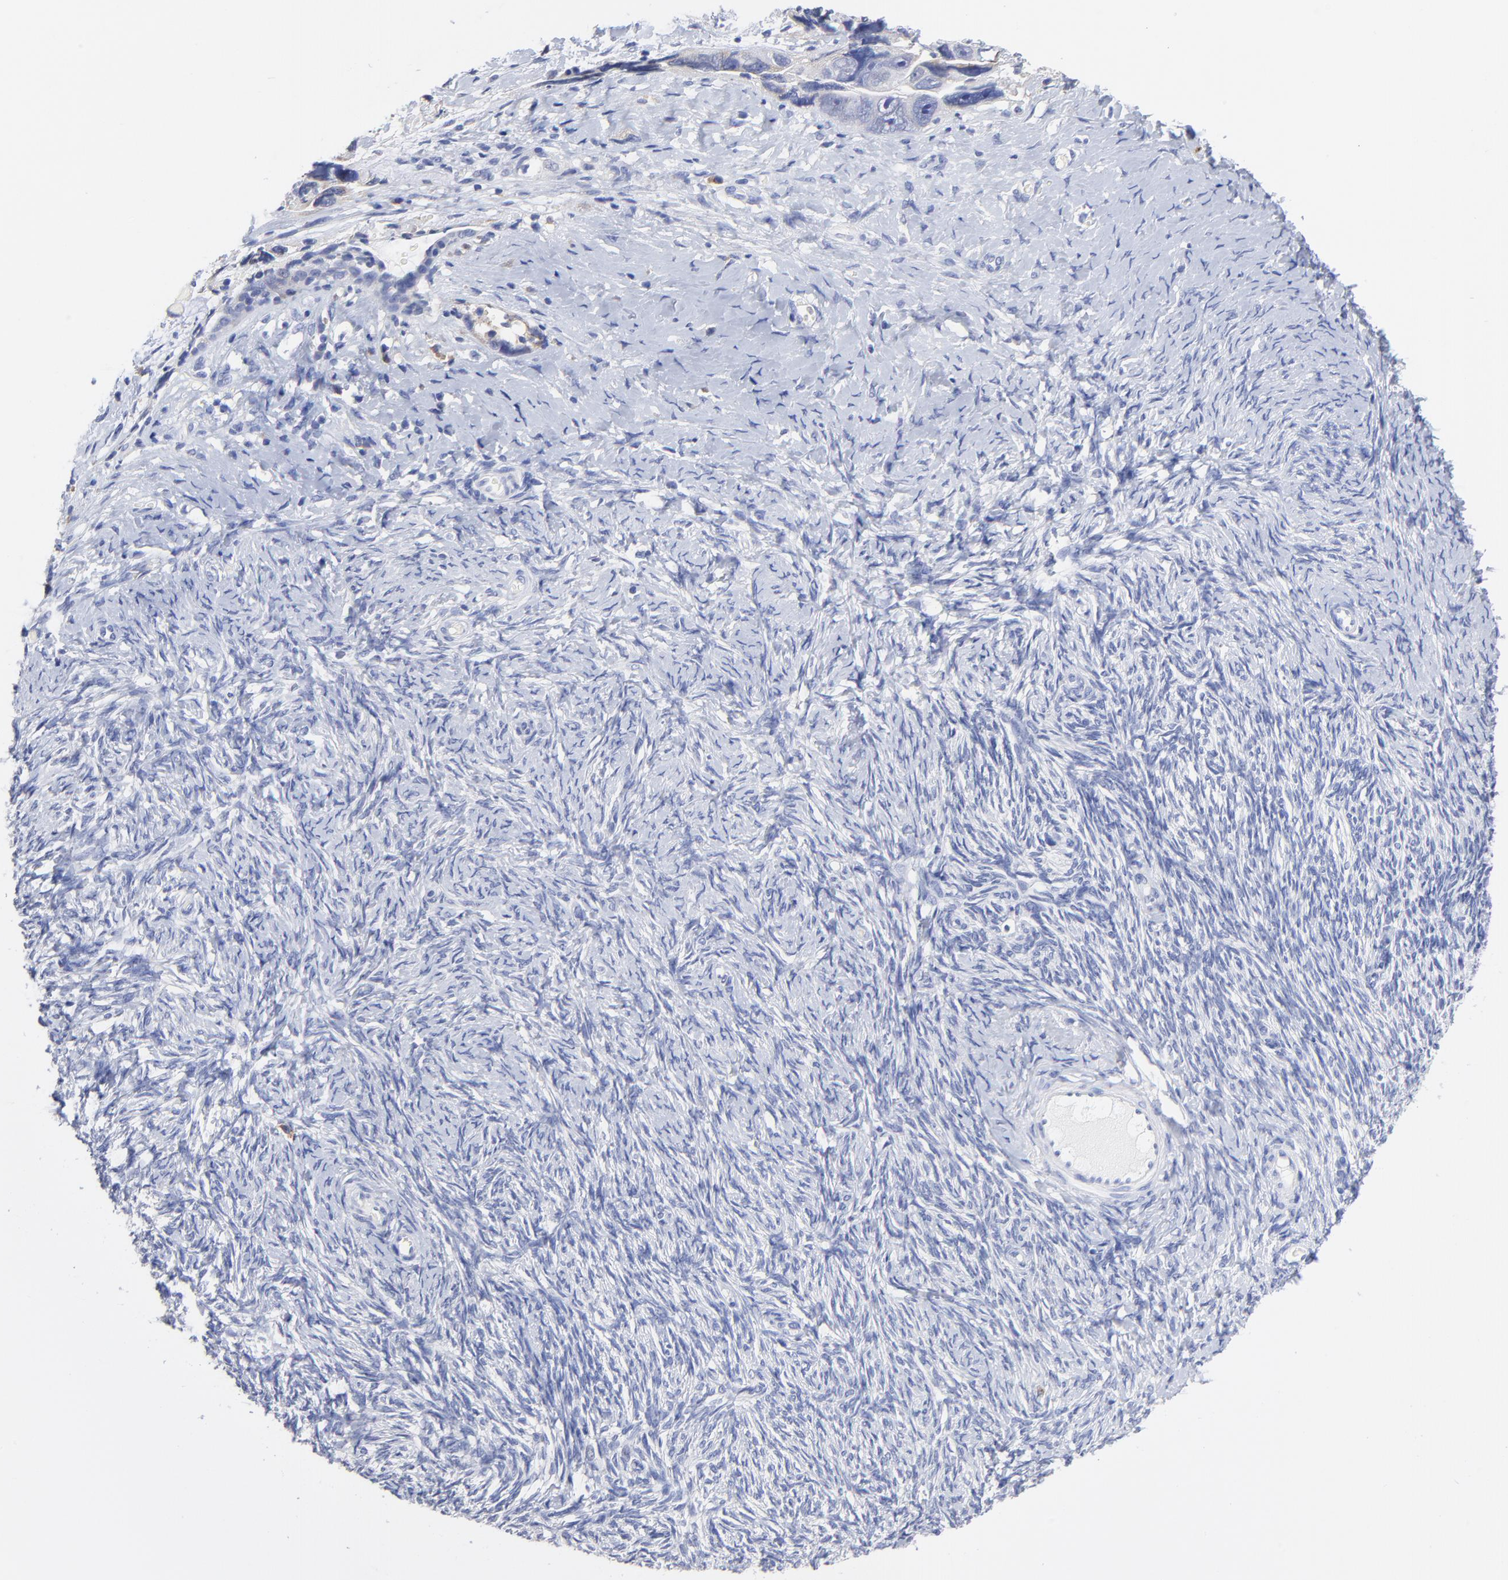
{"staining": {"intensity": "negative", "quantity": "none", "location": "none"}, "tissue": "ovarian cancer", "cell_type": "Tumor cells", "image_type": "cancer", "snomed": [{"axis": "morphology", "description": "Normal tissue, NOS"}, {"axis": "morphology", "description": "Cystadenocarcinoma, serous, NOS"}, {"axis": "topography", "description": "Ovary"}], "caption": "Tumor cells show no significant staining in ovarian cancer. The staining was performed using DAB to visualize the protein expression in brown, while the nuclei were stained in blue with hematoxylin (Magnification: 20x).", "gene": "LAX1", "patient": {"sex": "female", "age": 62}}